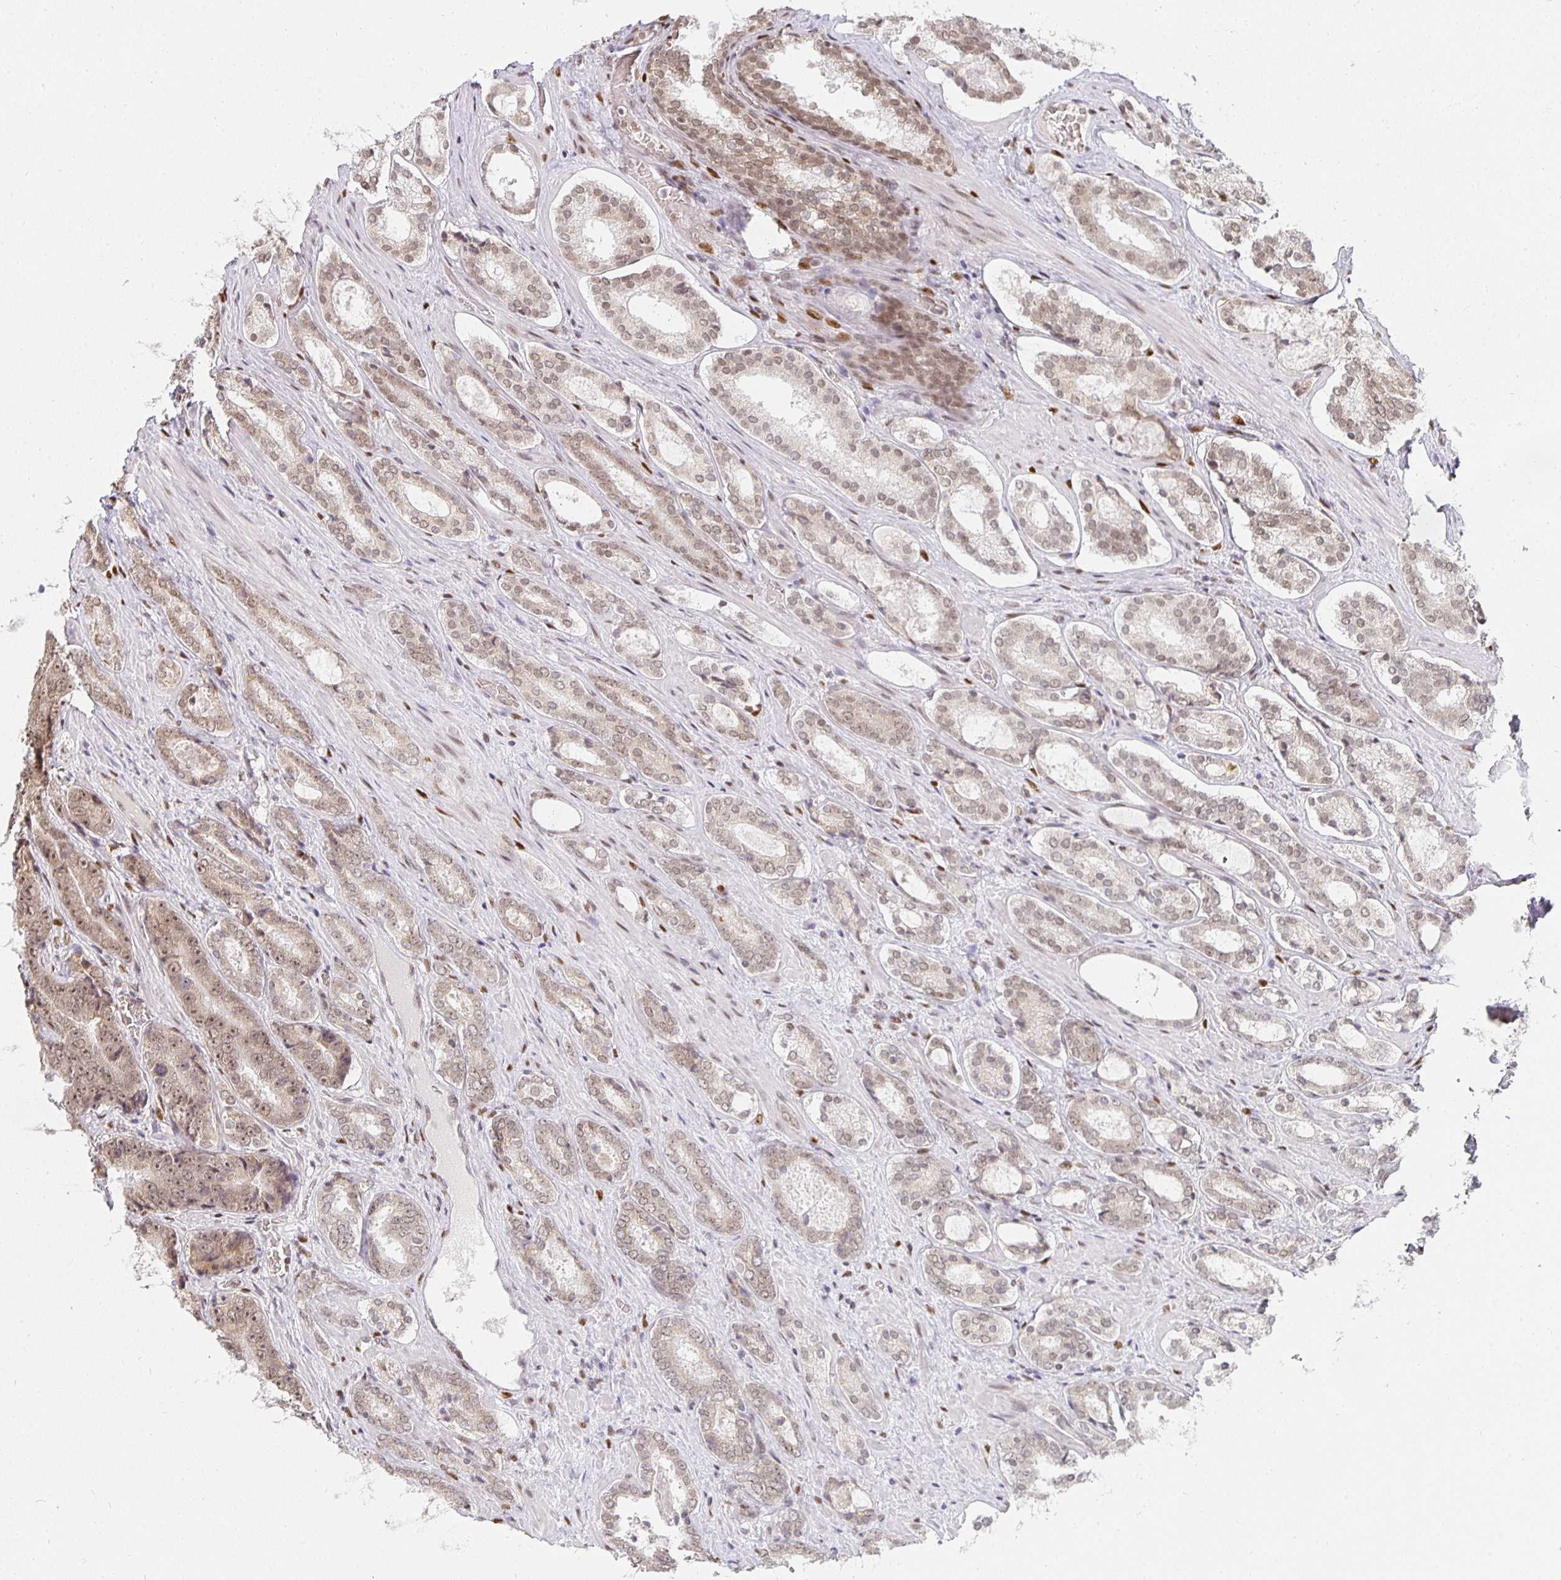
{"staining": {"intensity": "moderate", "quantity": "25%-75%", "location": "nuclear"}, "tissue": "prostate cancer", "cell_type": "Tumor cells", "image_type": "cancer", "snomed": [{"axis": "morphology", "description": "Adenocarcinoma, Low grade"}, {"axis": "topography", "description": "Prostate"}], "caption": "Prostate cancer (adenocarcinoma (low-grade)) stained for a protein demonstrates moderate nuclear positivity in tumor cells.", "gene": "SMARCA2", "patient": {"sex": "male", "age": 62}}